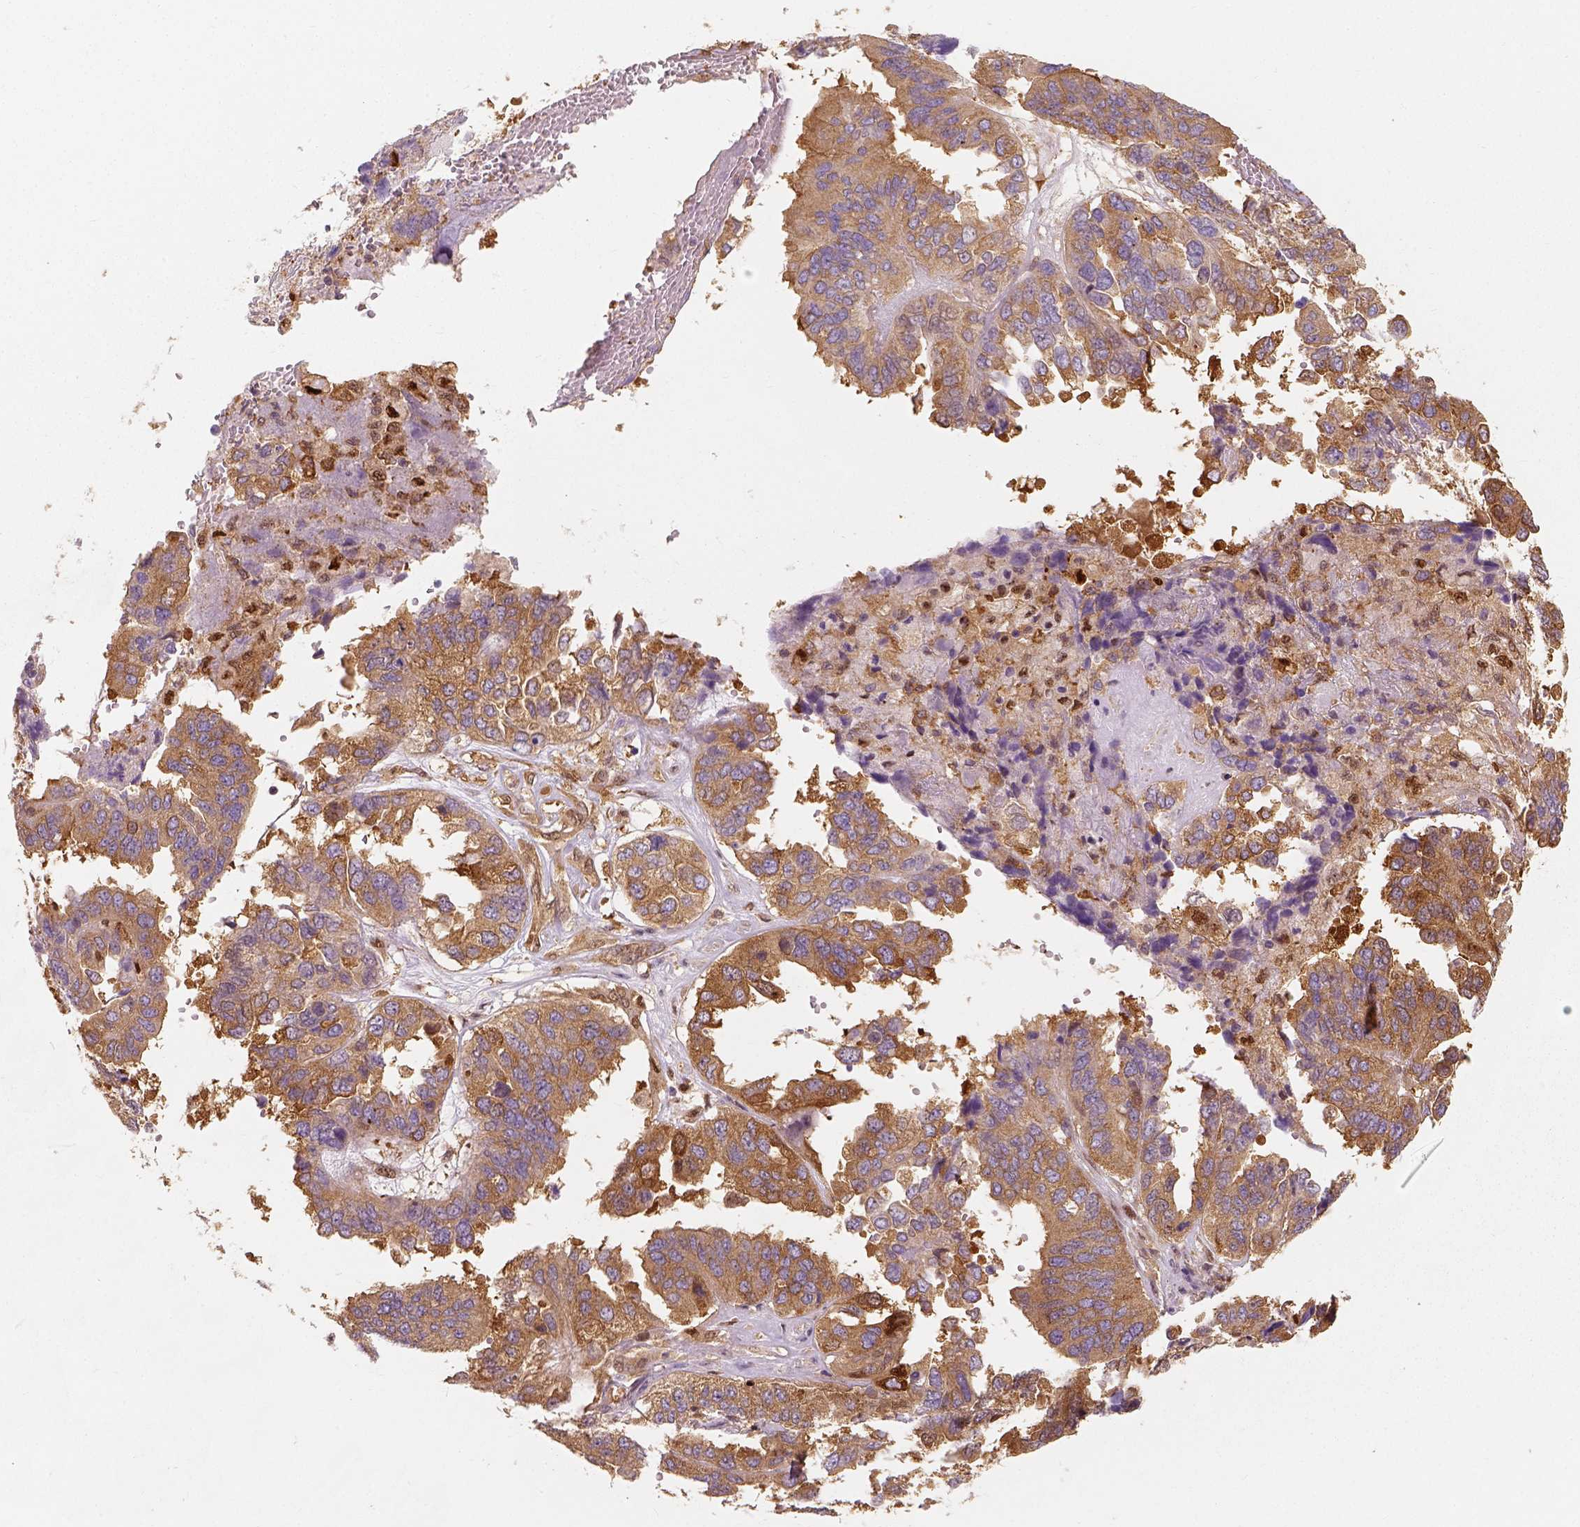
{"staining": {"intensity": "moderate", "quantity": ">75%", "location": "cytoplasmic/membranous"}, "tissue": "ovarian cancer", "cell_type": "Tumor cells", "image_type": "cancer", "snomed": [{"axis": "morphology", "description": "Cystadenocarcinoma, serous, NOS"}, {"axis": "topography", "description": "Ovary"}], "caption": "Brown immunohistochemical staining in serous cystadenocarcinoma (ovarian) shows moderate cytoplasmic/membranous positivity in about >75% of tumor cells.", "gene": "SQSTM1", "patient": {"sex": "female", "age": 79}}